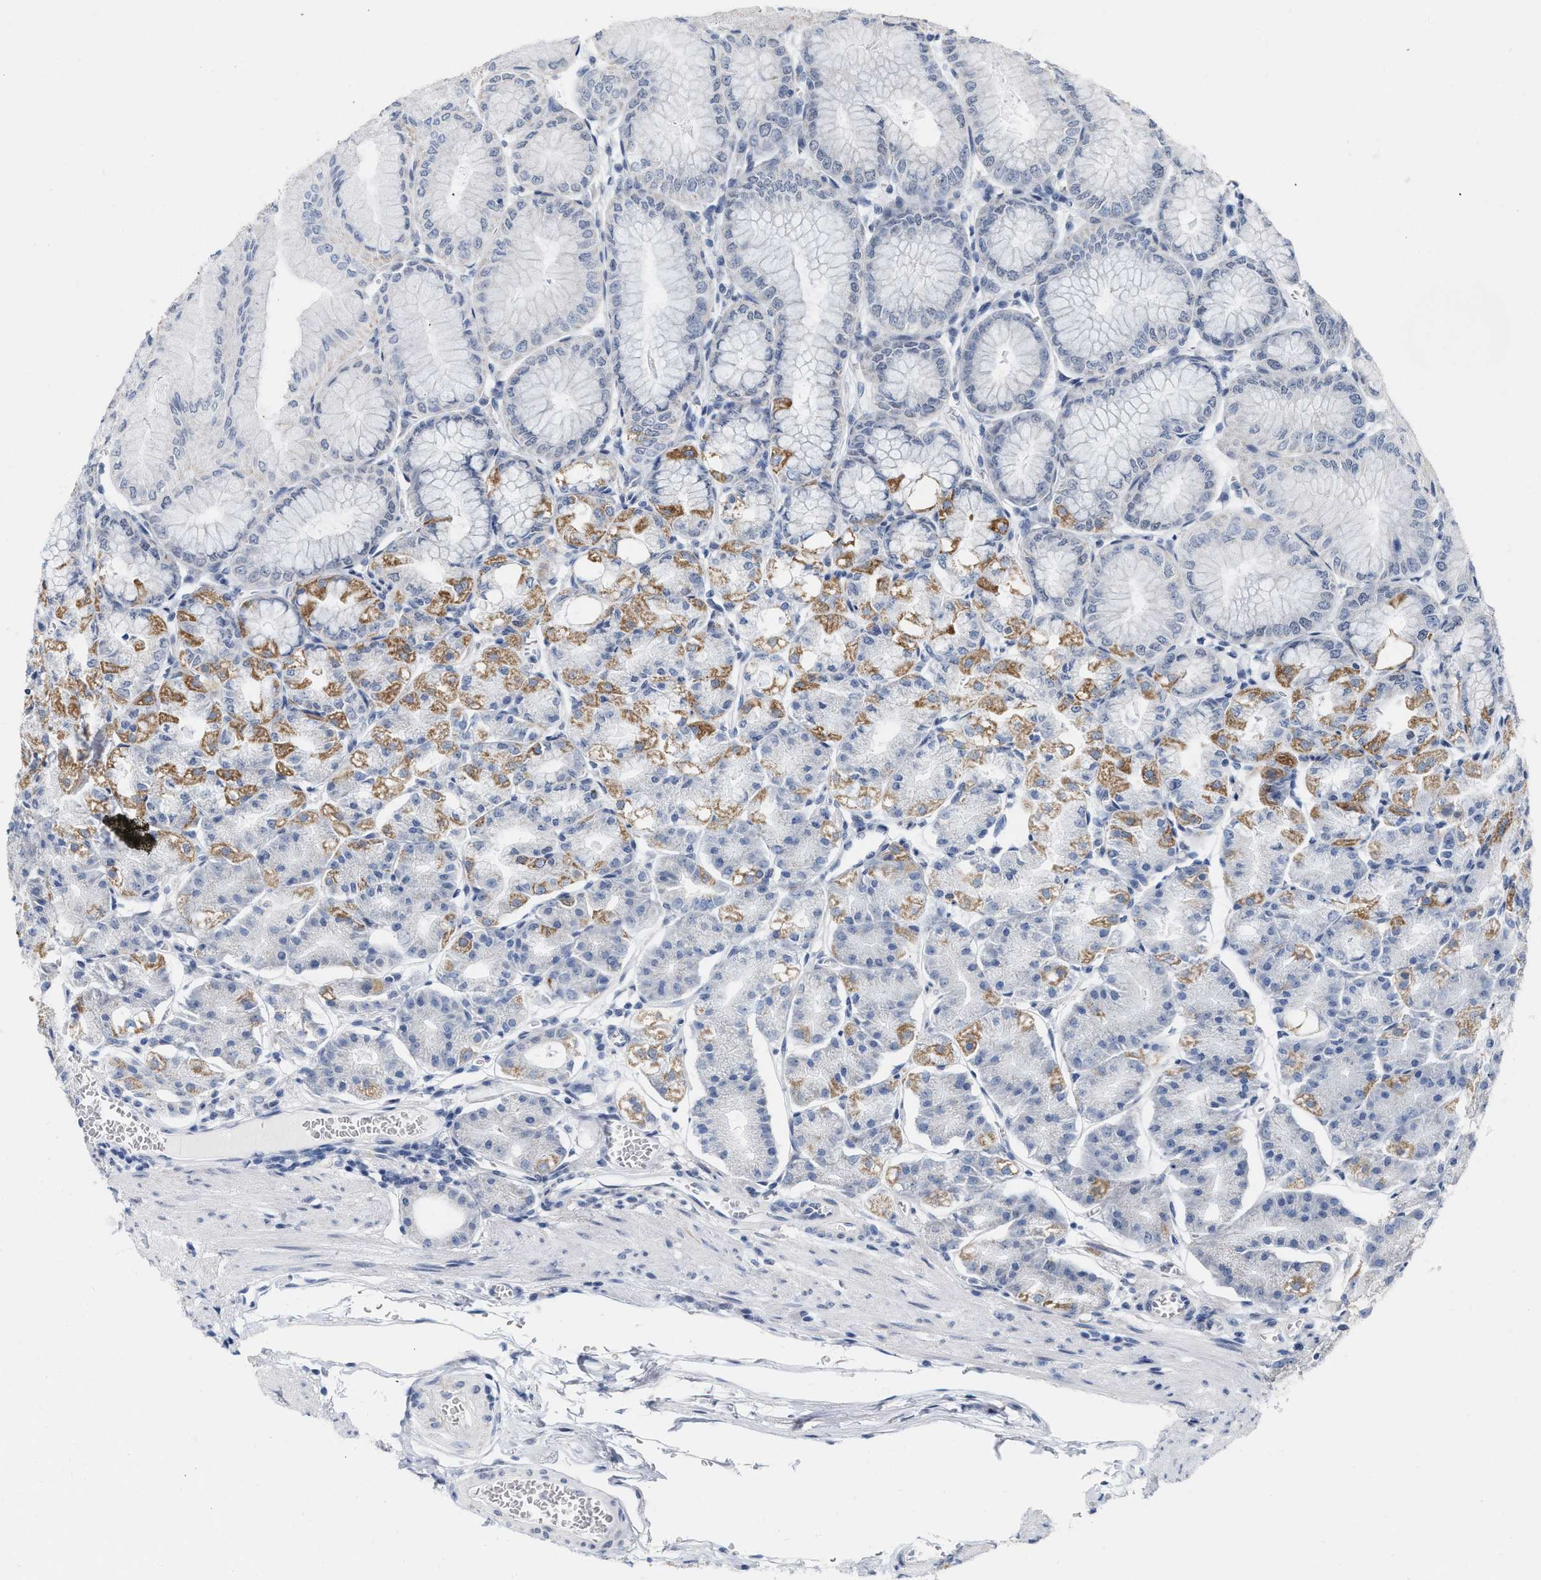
{"staining": {"intensity": "moderate", "quantity": "<25%", "location": "cytoplasmic/membranous"}, "tissue": "stomach", "cell_type": "Glandular cells", "image_type": "normal", "snomed": [{"axis": "morphology", "description": "Normal tissue, NOS"}, {"axis": "topography", "description": "Stomach, lower"}], "caption": "IHC of normal stomach demonstrates low levels of moderate cytoplasmic/membranous expression in about <25% of glandular cells. (brown staining indicates protein expression, while blue staining denotes nuclei).", "gene": "XIRP1", "patient": {"sex": "male", "age": 71}}